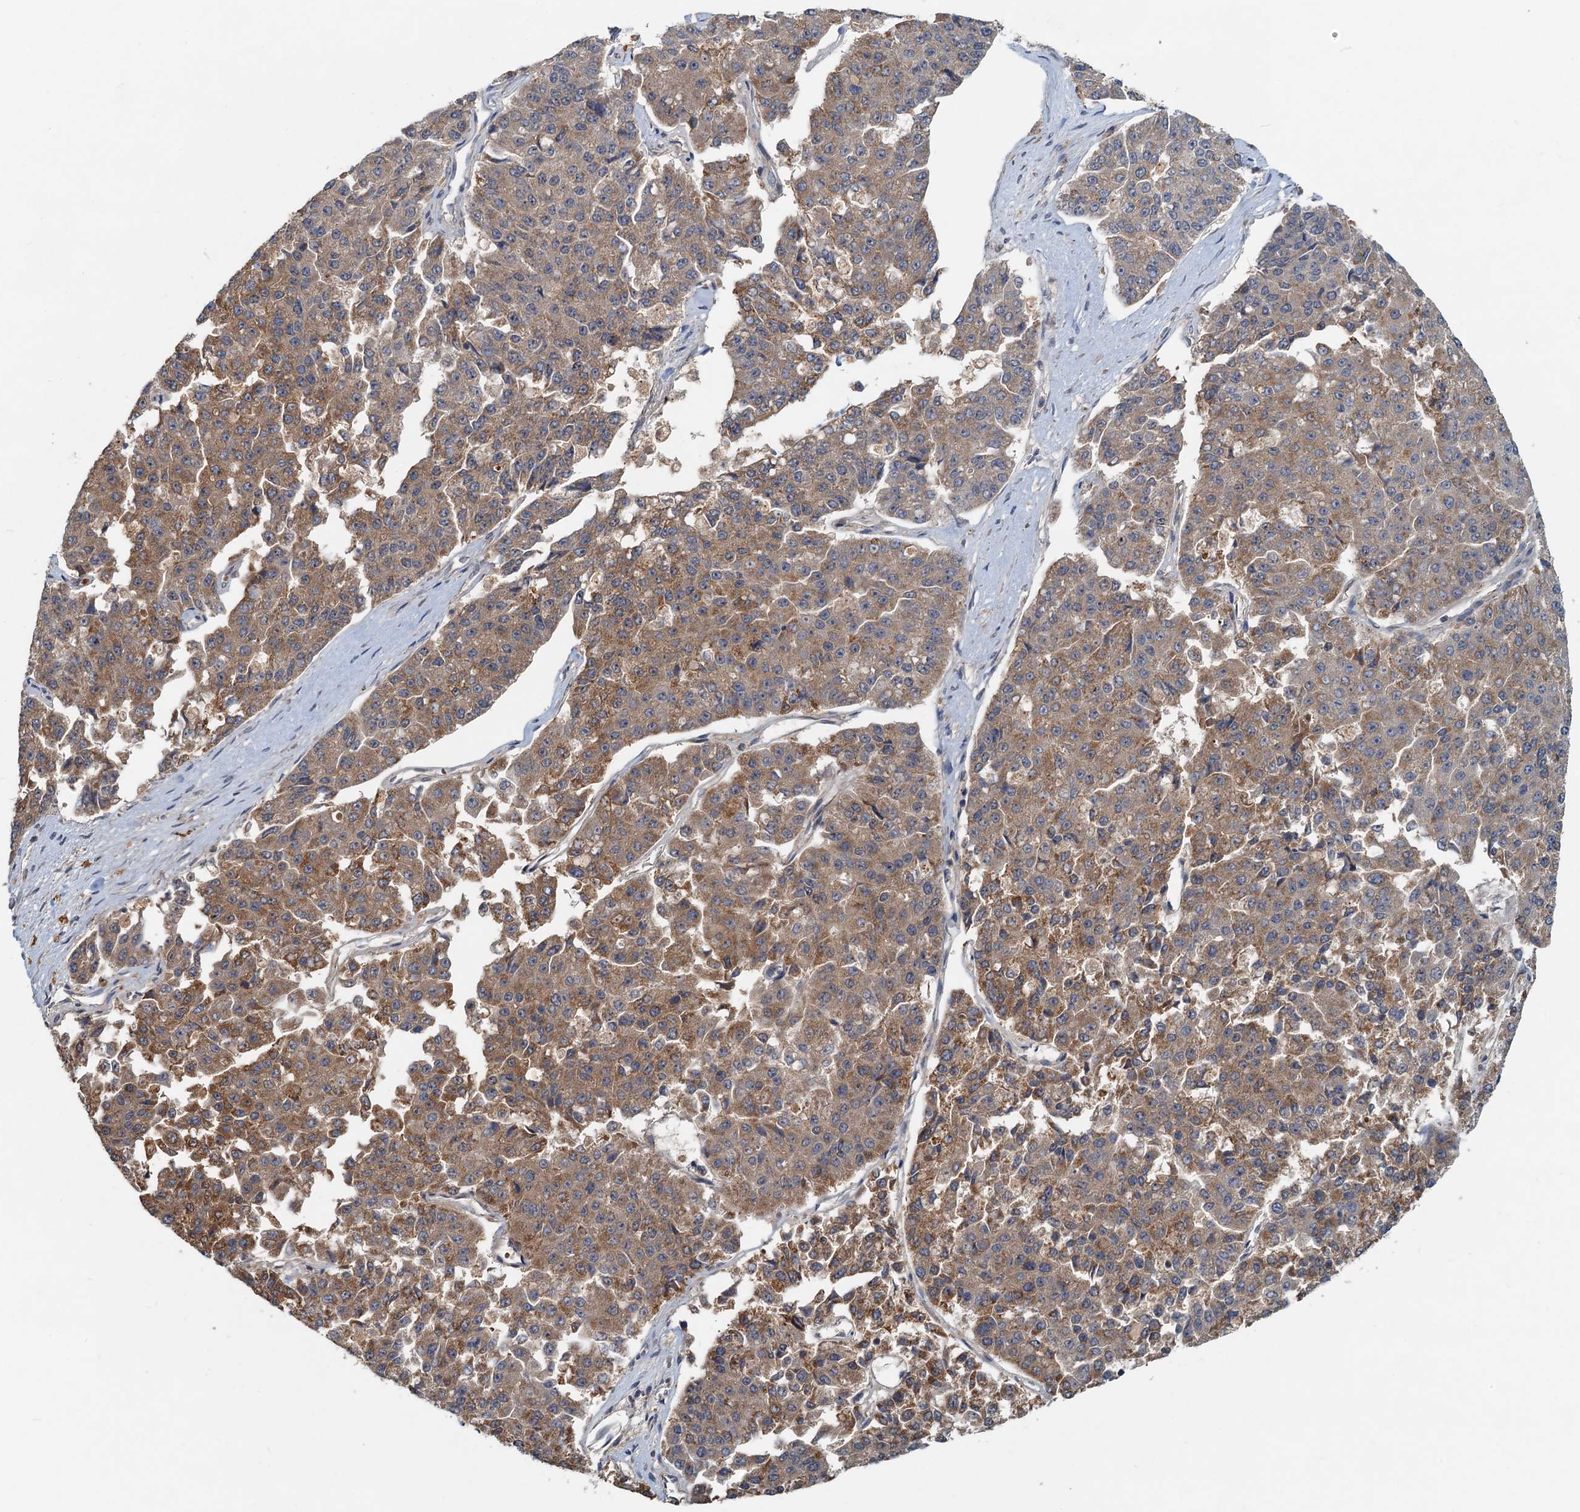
{"staining": {"intensity": "moderate", "quantity": ">75%", "location": "cytoplasmic/membranous"}, "tissue": "pancreatic cancer", "cell_type": "Tumor cells", "image_type": "cancer", "snomed": [{"axis": "morphology", "description": "Adenocarcinoma, NOS"}, {"axis": "topography", "description": "Pancreas"}], "caption": "An IHC photomicrograph of tumor tissue is shown. Protein staining in brown labels moderate cytoplasmic/membranous positivity in adenocarcinoma (pancreatic) within tumor cells.", "gene": "CEP68", "patient": {"sex": "male", "age": 50}}